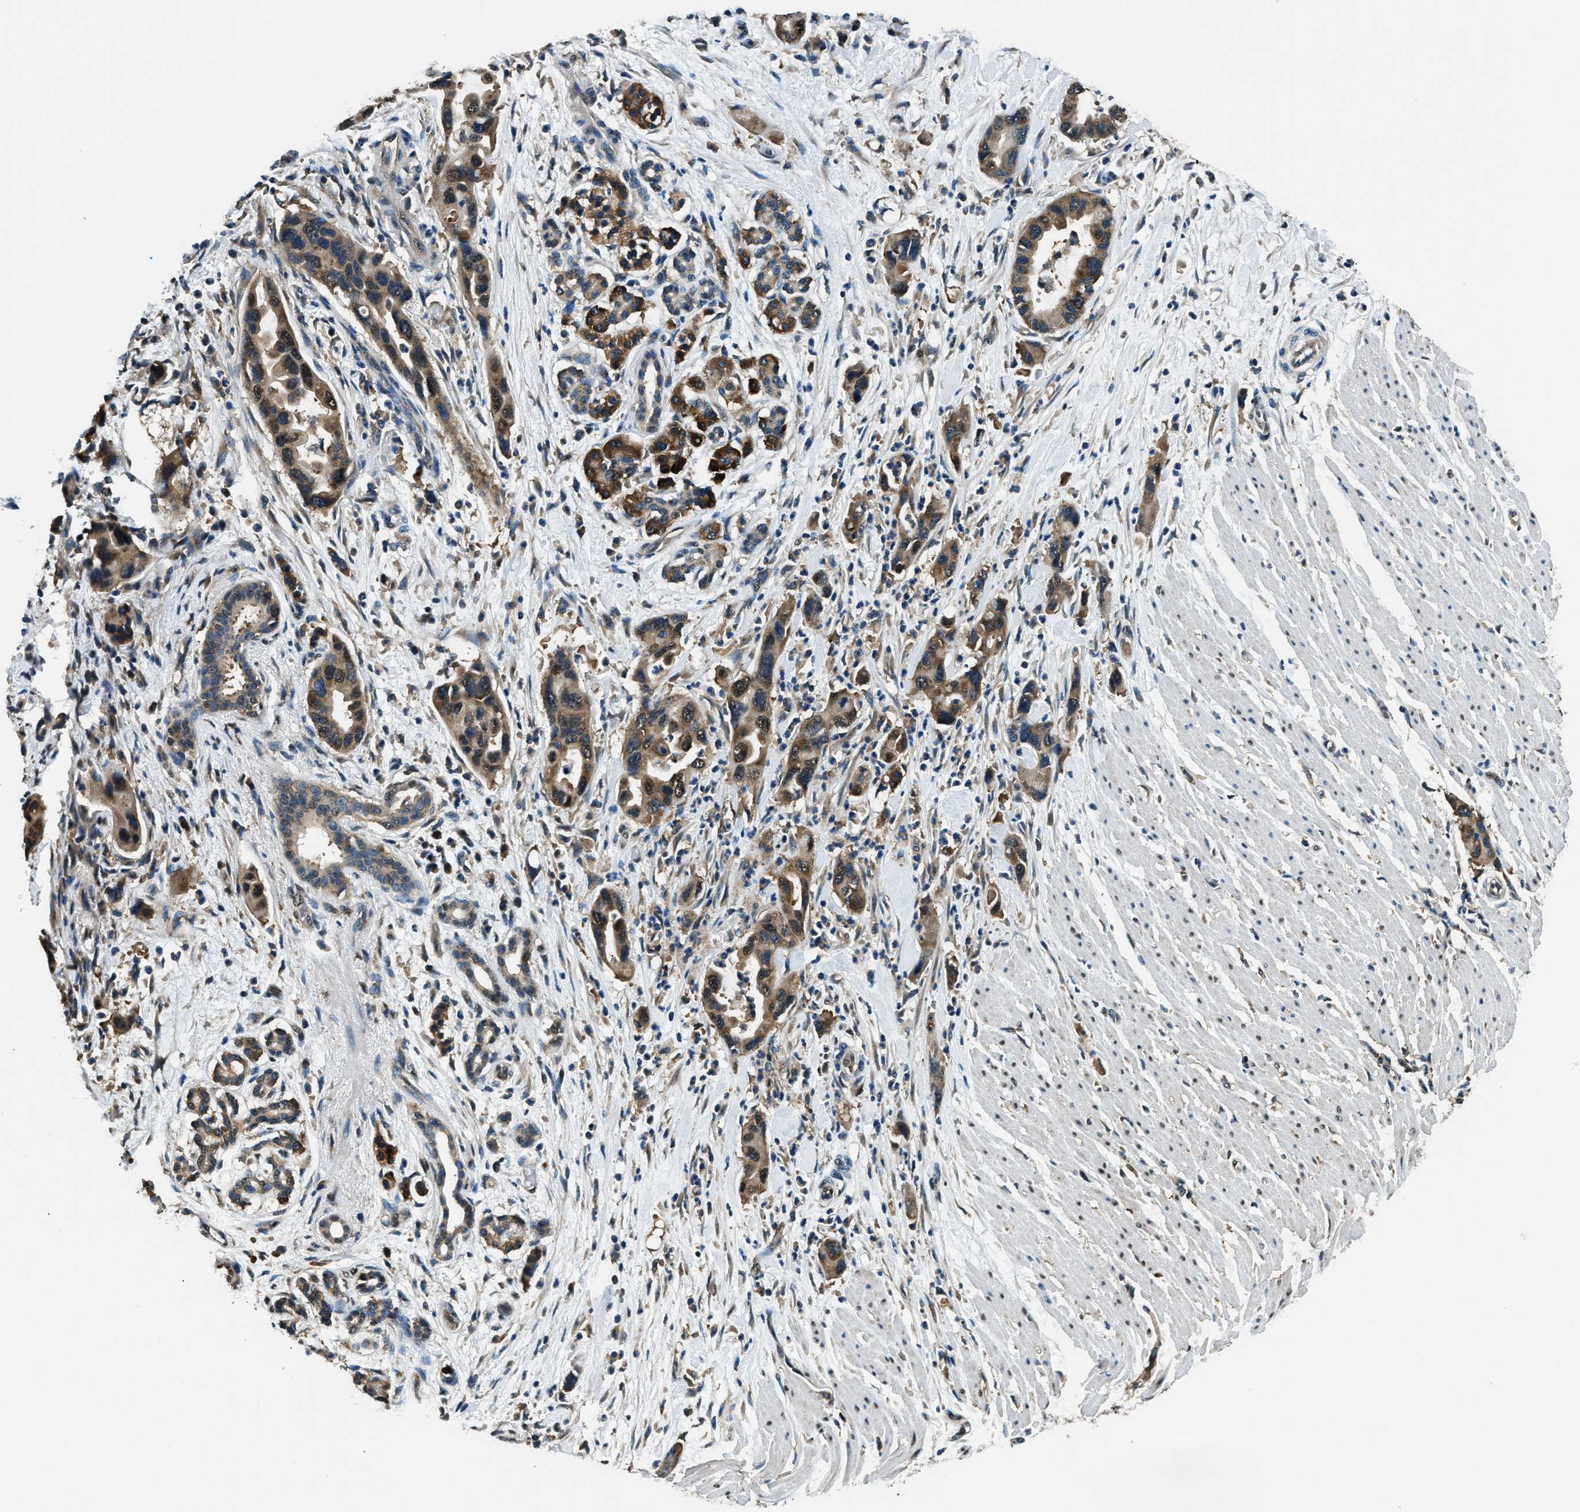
{"staining": {"intensity": "moderate", "quantity": ">75%", "location": "cytoplasmic/membranous"}, "tissue": "pancreatic cancer", "cell_type": "Tumor cells", "image_type": "cancer", "snomed": [{"axis": "morphology", "description": "Normal tissue, NOS"}, {"axis": "morphology", "description": "Adenocarcinoma, NOS"}, {"axis": "topography", "description": "Pancreas"}], "caption": "Protein staining by immunohistochemistry shows moderate cytoplasmic/membranous positivity in approximately >75% of tumor cells in pancreatic cancer.", "gene": "ARFGAP2", "patient": {"sex": "female", "age": 71}}